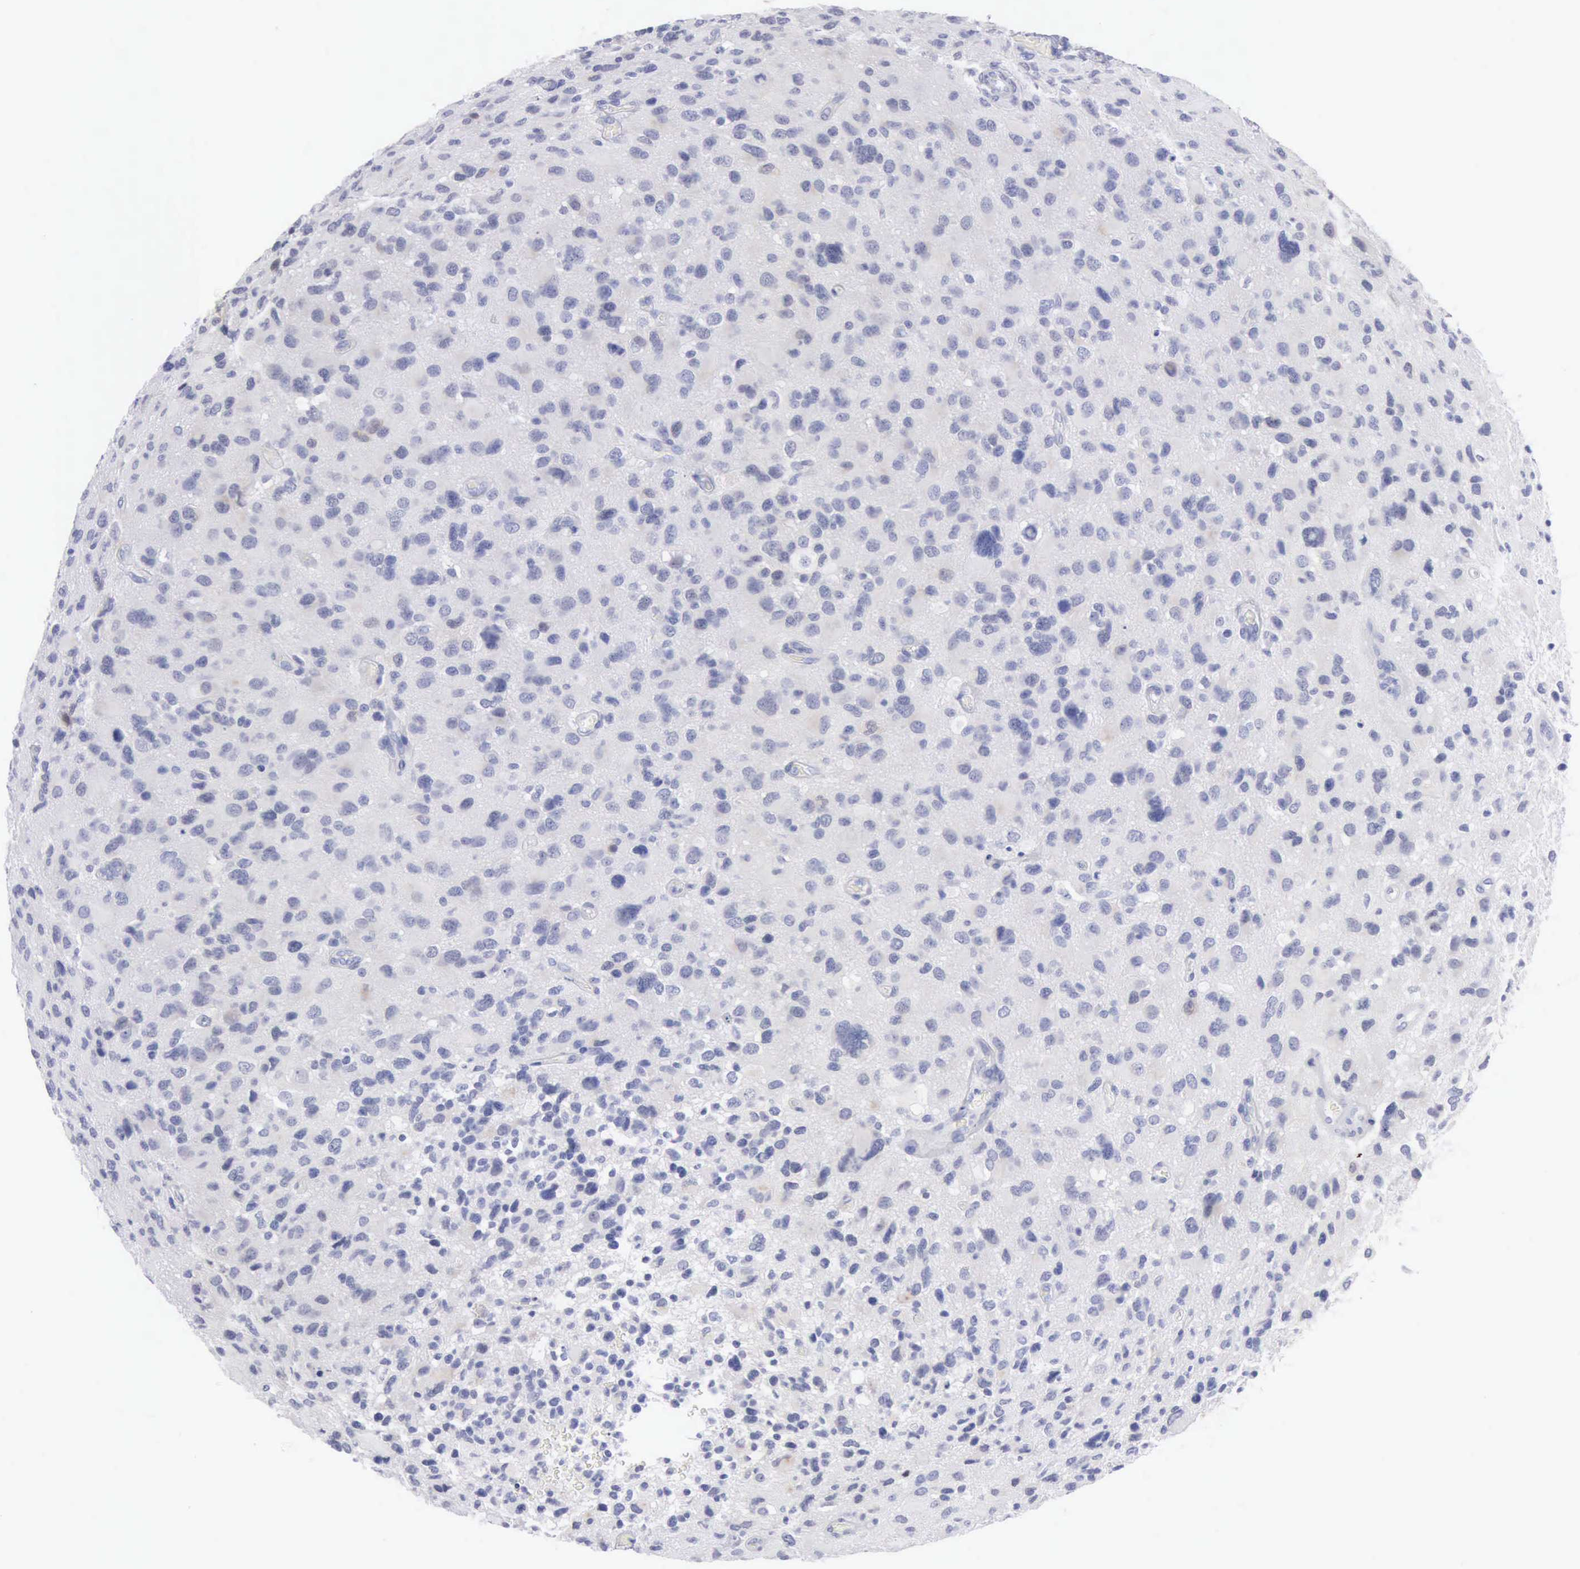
{"staining": {"intensity": "negative", "quantity": "none", "location": "none"}, "tissue": "glioma", "cell_type": "Tumor cells", "image_type": "cancer", "snomed": [{"axis": "morphology", "description": "Glioma, malignant, High grade"}, {"axis": "topography", "description": "Brain"}], "caption": "Protein analysis of malignant glioma (high-grade) demonstrates no significant positivity in tumor cells. The staining is performed using DAB brown chromogen with nuclei counter-stained in using hematoxylin.", "gene": "ANGEL1", "patient": {"sex": "male", "age": 69}}